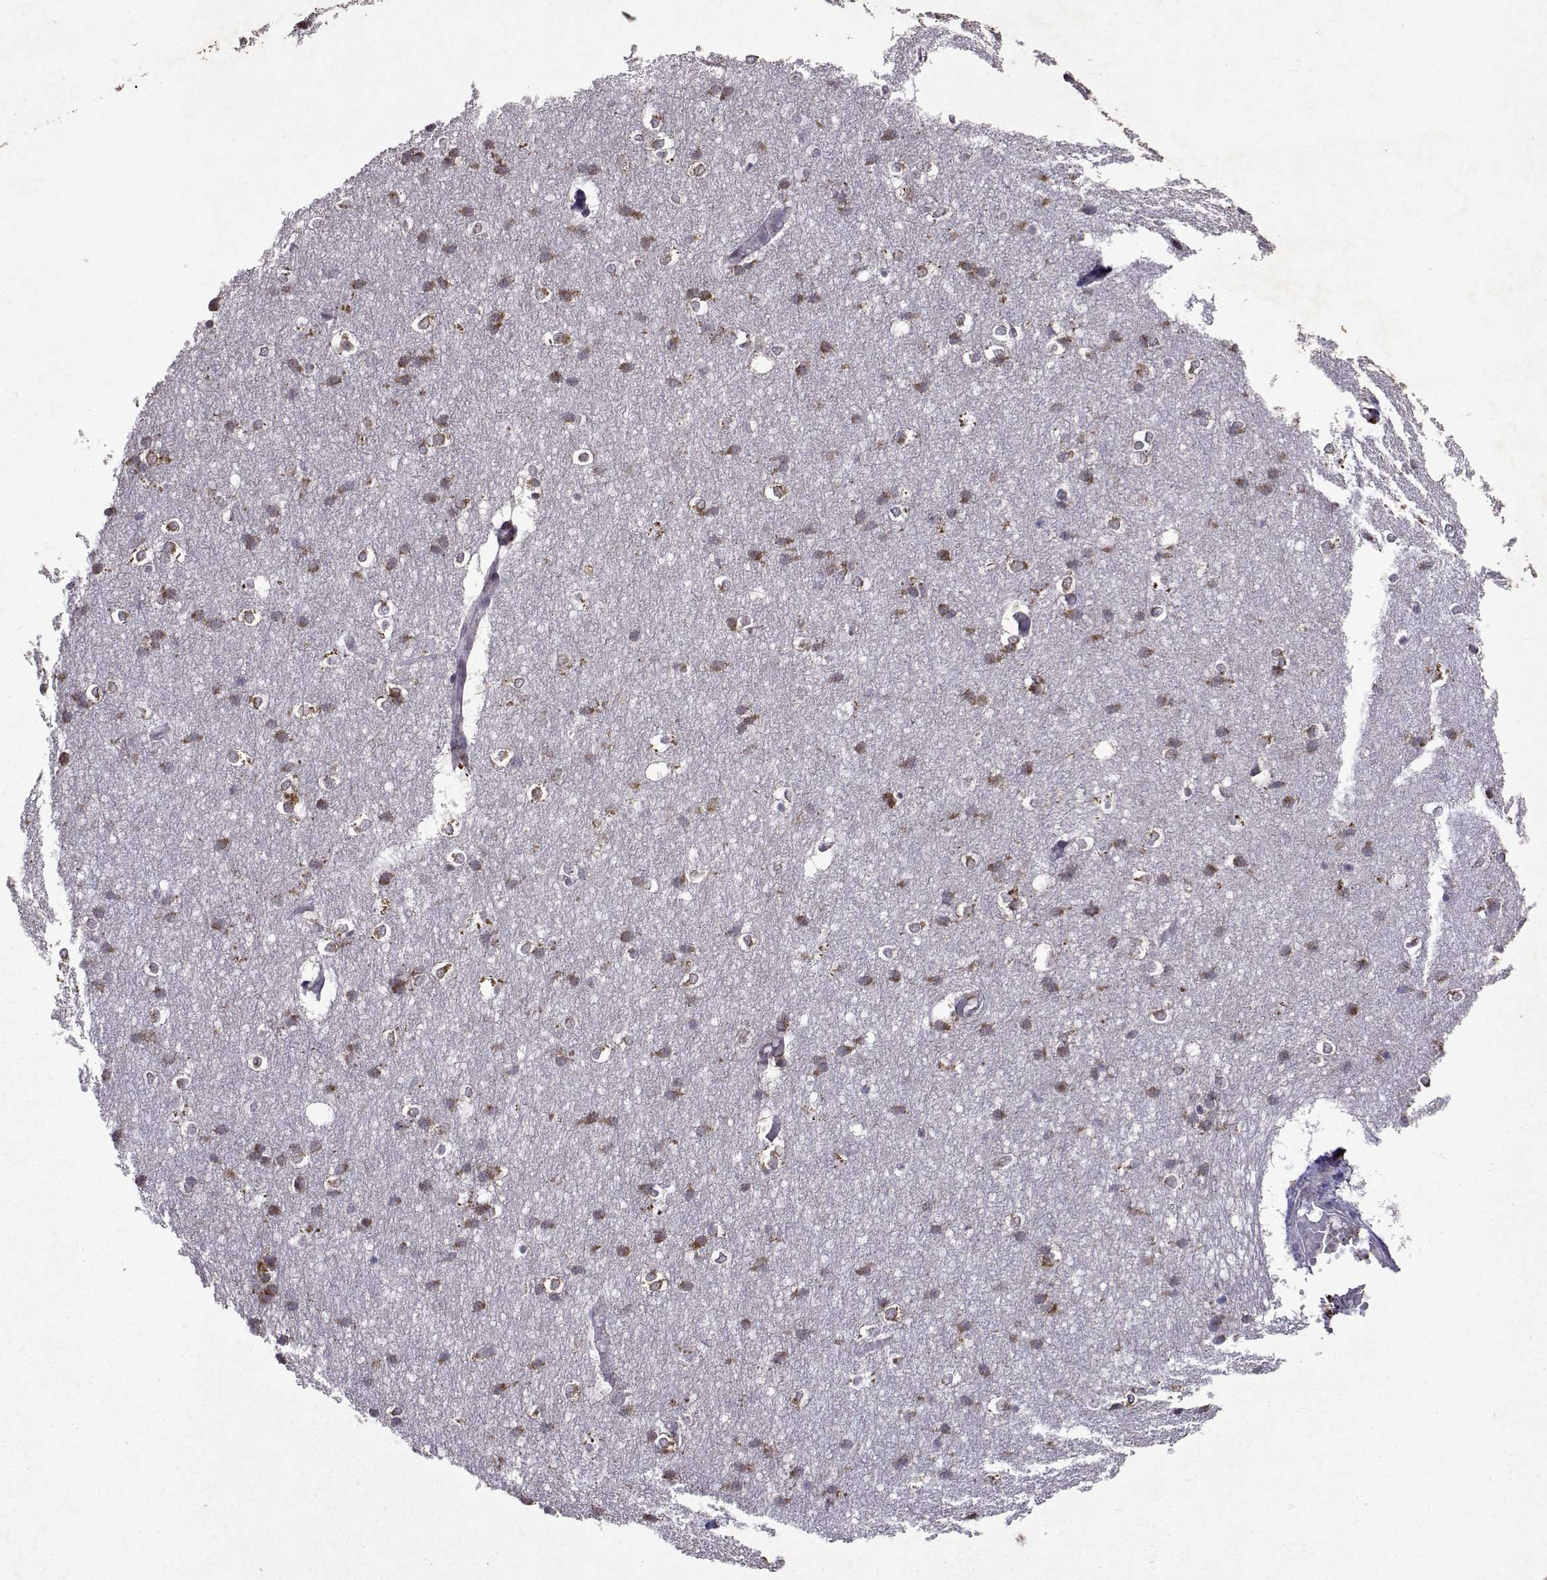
{"staining": {"intensity": "moderate", "quantity": "<25%", "location": "cytoplasmic/membranous"}, "tissue": "cerebral cortex", "cell_type": "Endothelial cells", "image_type": "normal", "snomed": [{"axis": "morphology", "description": "Normal tissue, NOS"}, {"axis": "topography", "description": "Cerebral cortex"}], "caption": "Immunohistochemical staining of normal human cerebral cortex shows <25% levels of moderate cytoplasmic/membranous protein expression in approximately <25% of endothelial cells. The staining is performed using DAB brown chromogen to label protein expression. The nuclei are counter-stained blue using hematoxylin.", "gene": "TARBP2", "patient": {"sex": "male", "age": 37}}